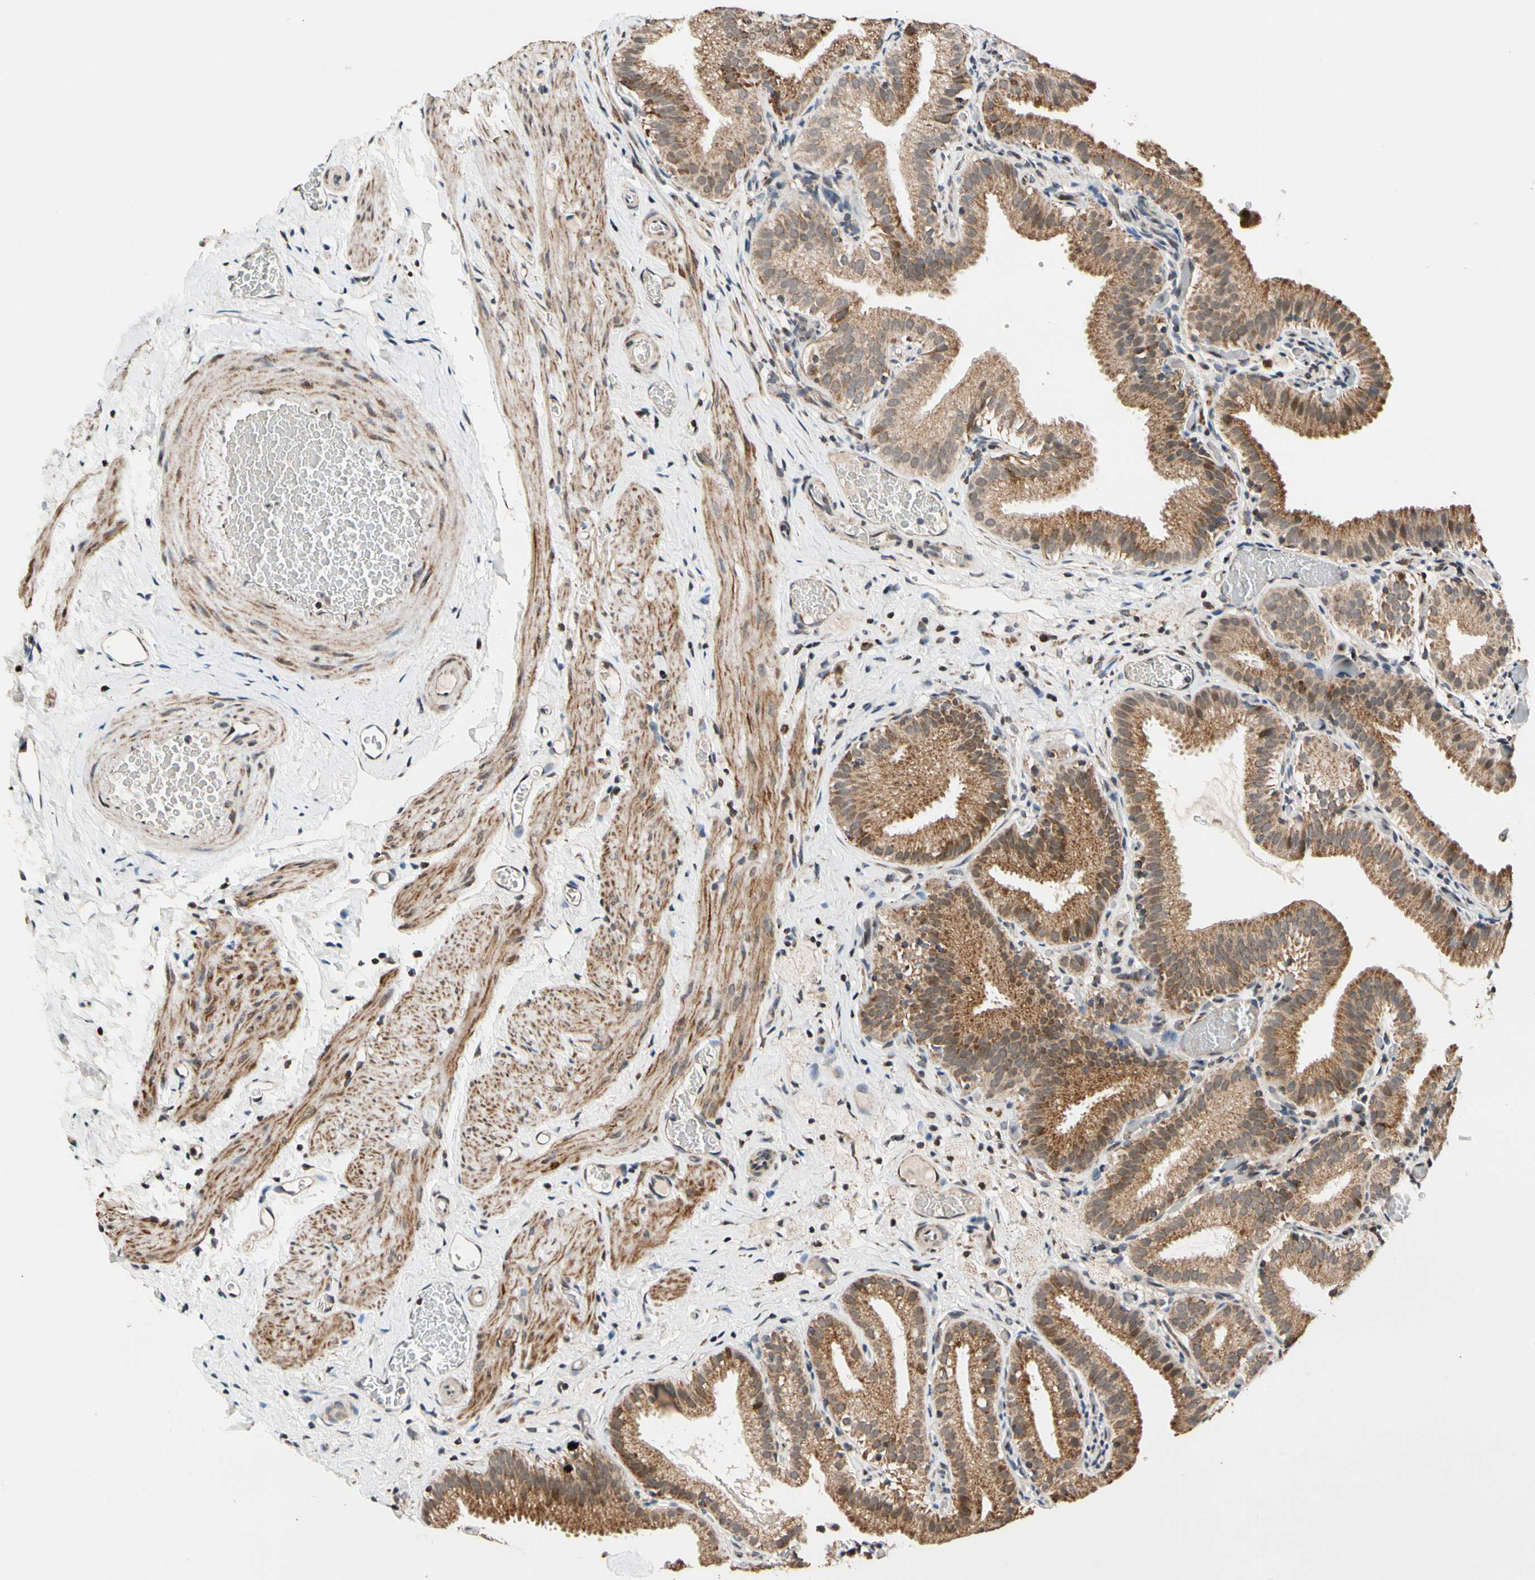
{"staining": {"intensity": "moderate", "quantity": ">75%", "location": "cytoplasmic/membranous"}, "tissue": "gallbladder", "cell_type": "Glandular cells", "image_type": "normal", "snomed": [{"axis": "morphology", "description": "Normal tissue, NOS"}, {"axis": "topography", "description": "Gallbladder"}], "caption": "A histopathology image of gallbladder stained for a protein demonstrates moderate cytoplasmic/membranous brown staining in glandular cells. (DAB IHC with brightfield microscopy, high magnification).", "gene": "KHDC4", "patient": {"sex": "male", "age": 54}}